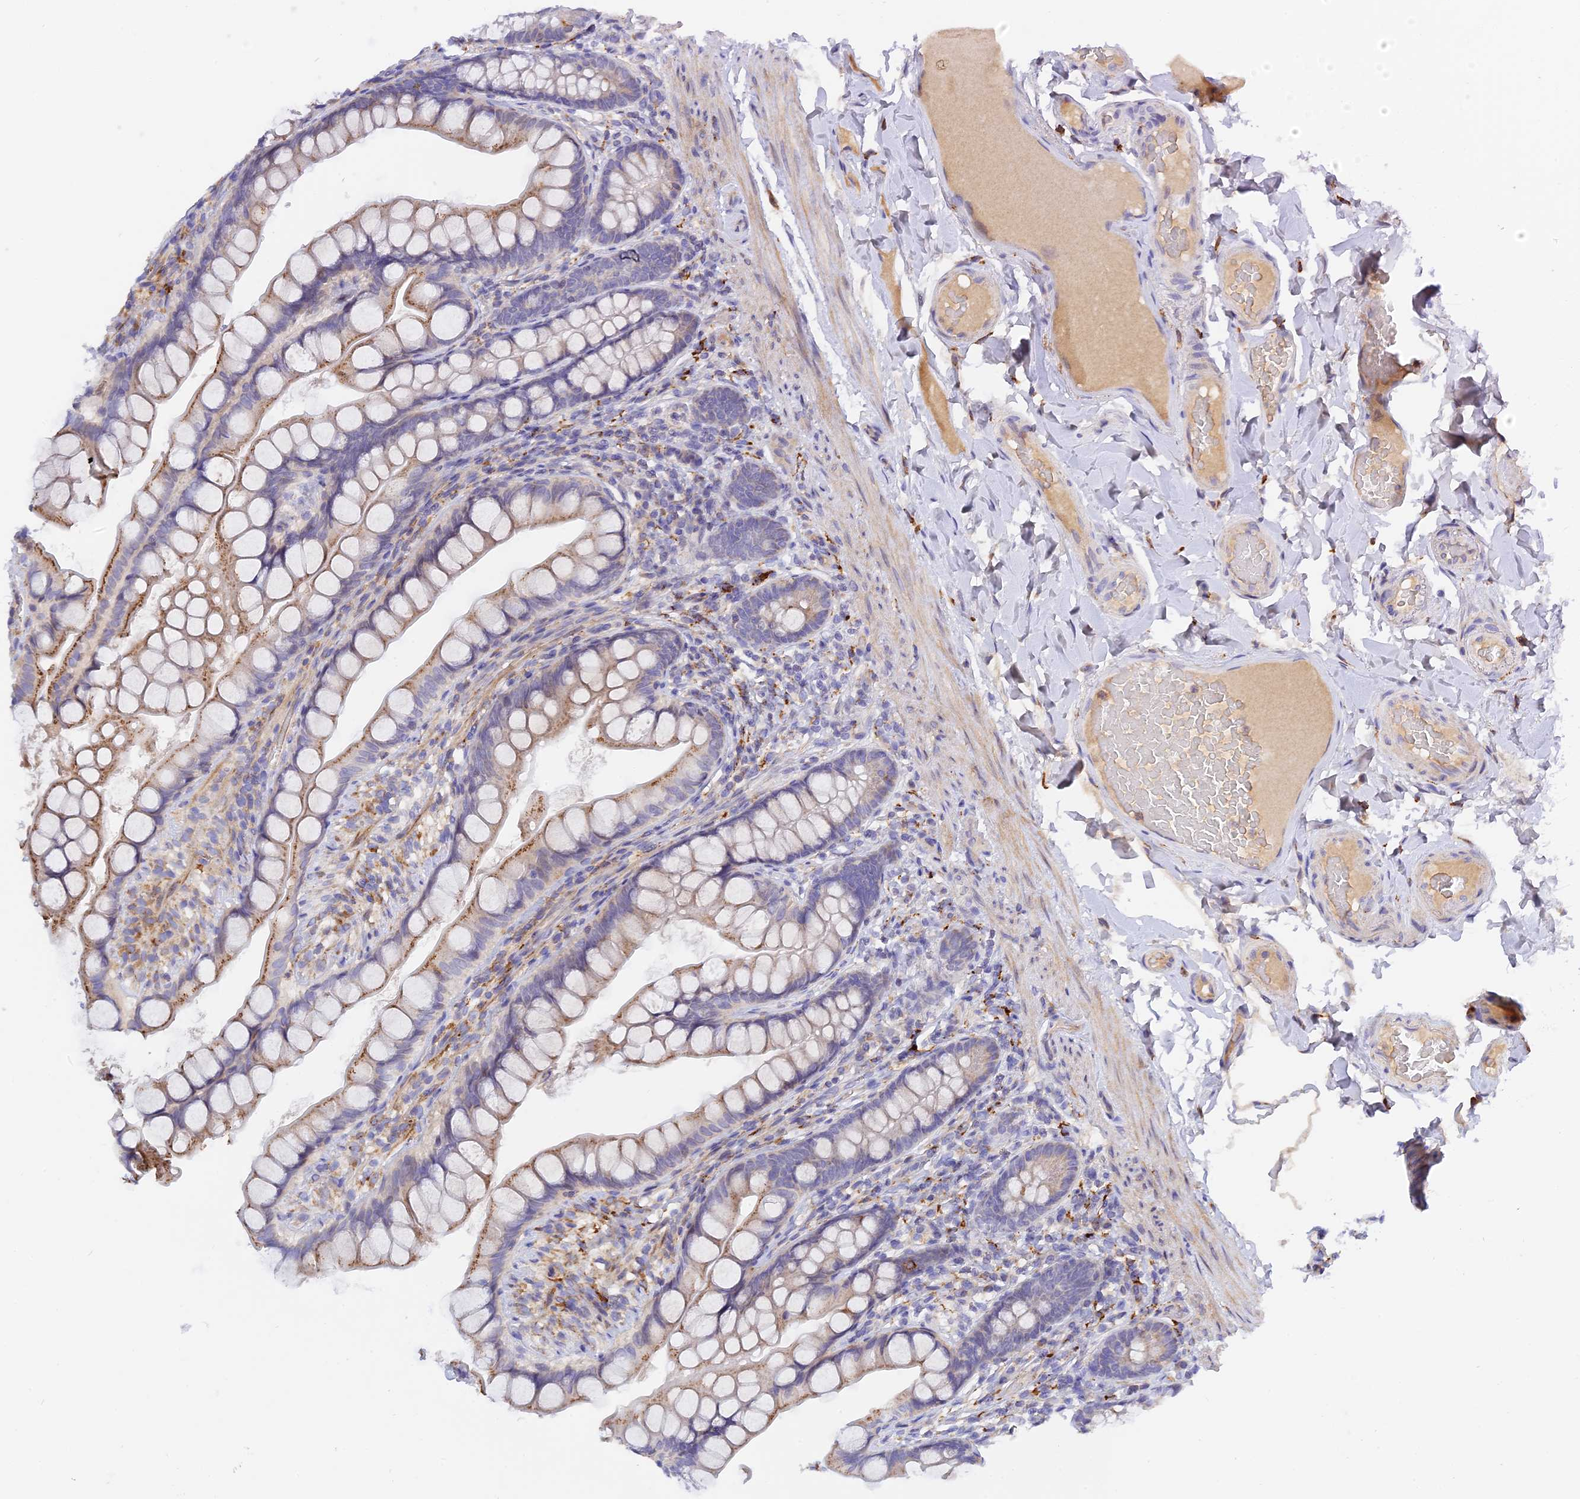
{"staining": {"intensity": "moderate", "quantity": "25%-75%", "location": "cytoplasmic/membranous"}, "tissue": "small intestine", "cell_type": "Glandular cells", "image_type": "normal", "snomed": [{"axis": "morphology", "description": "Normal tissue, NOS"}, {"axis": "topography", "description": "Small intestine"}], "caption": "Small intestine was stained to show a protein in brown. There is medium levels of moderate cytoplasmic/membranous positivity in approximately 25%-75% of glandular cells. The protein is shown in brown color, while the nuclei are stained blue.", "gene": "RPGRIP1L", "patient": {"sex": "male", "age": 70}}